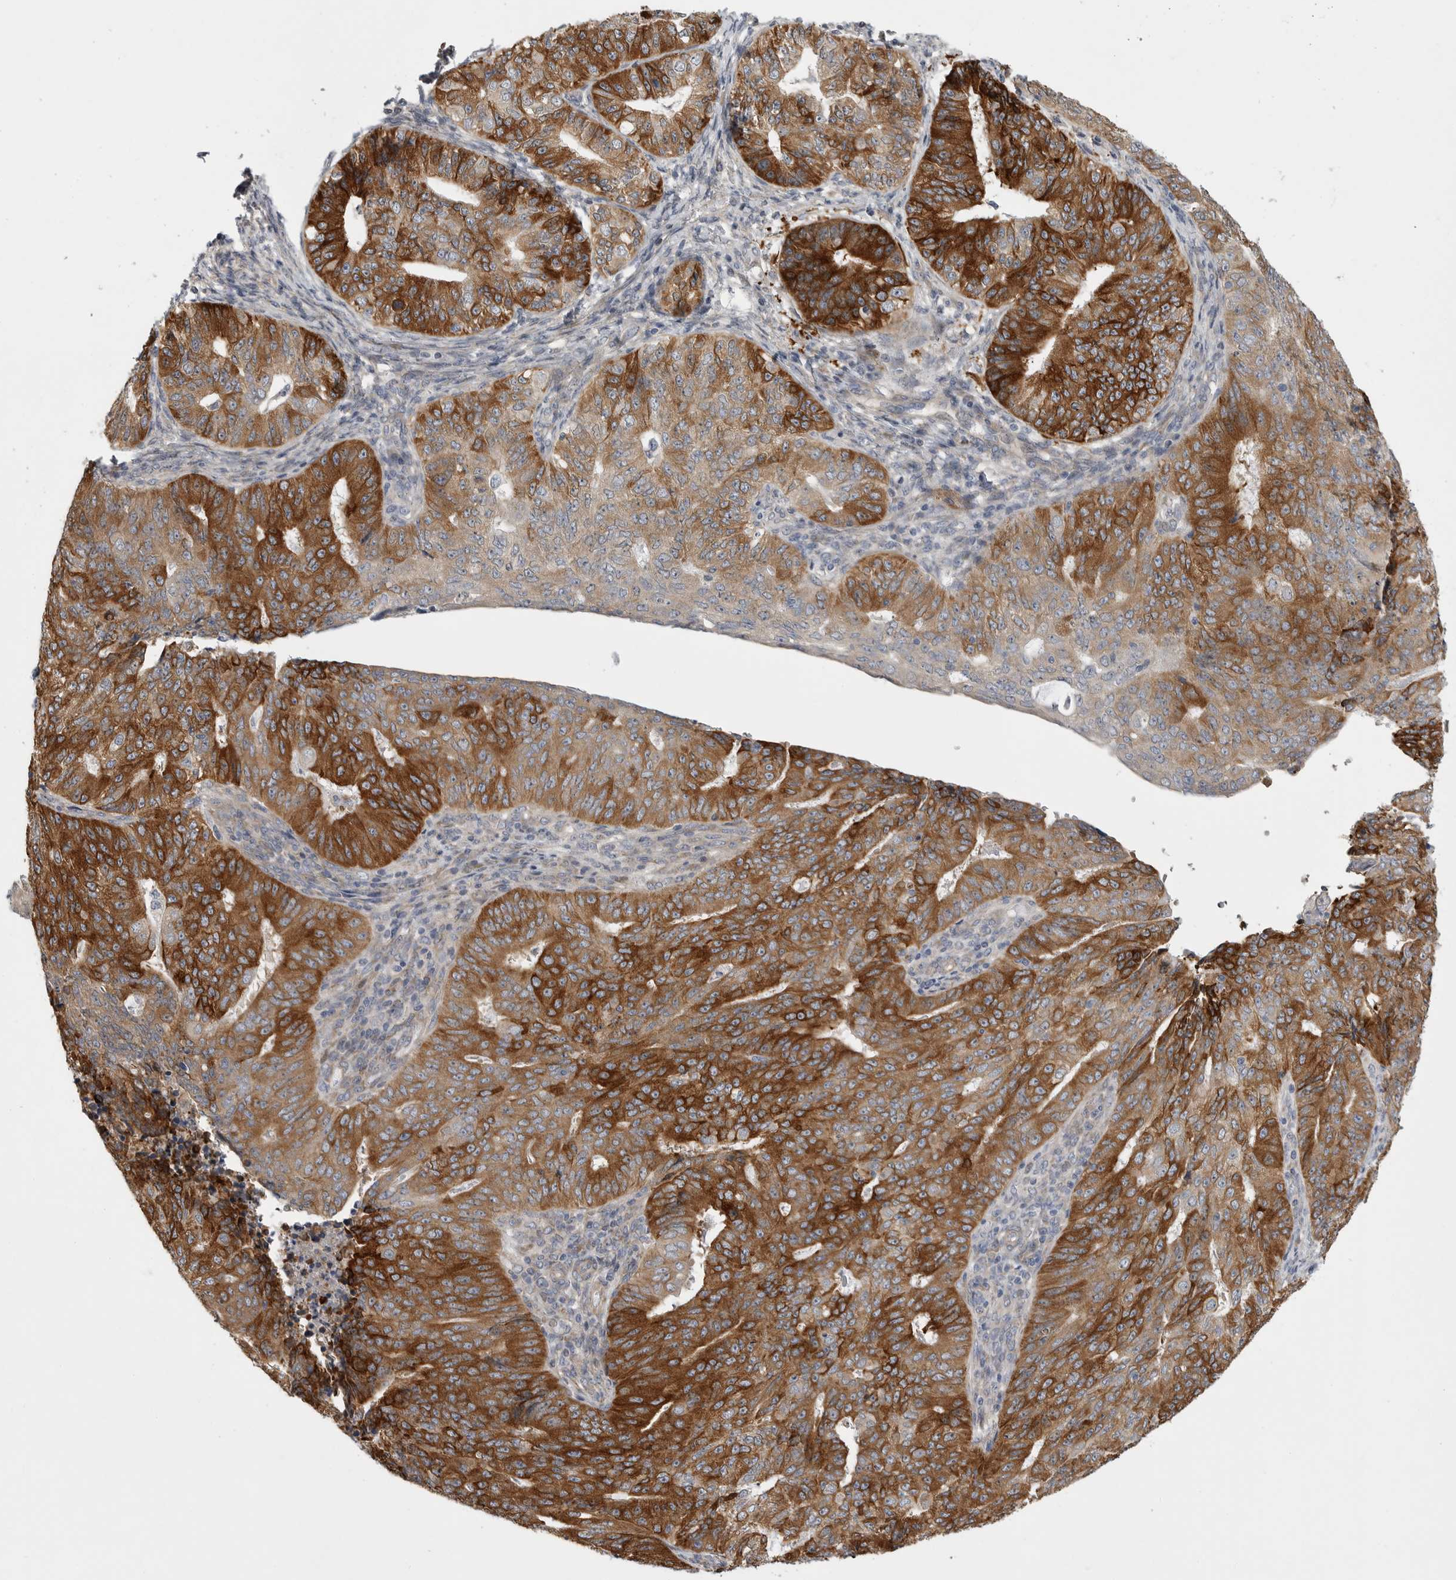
{"staining": {"intensity": "strong", "quantity": ">75%", "location": "cytoplasmic/membranous"}, "tissue": "endometrial cancer", "cell_type": "Tumor cells", "image_type": "cancer", "snomed": [{"axis": "morphology", "description": "Adenocarcinoma, NOS"}, {"axis": "topography", "description": "Endometrium"}], "caption": "This is an image of immunohistochemistry (IHC) staining of endometrial cancer (adenocarcinoma), which shows strong staining in the cytoplasmic/membranous of tumor cells.", "gene": "FBXO43", "patient": {"sex": "female", "age": 32}}